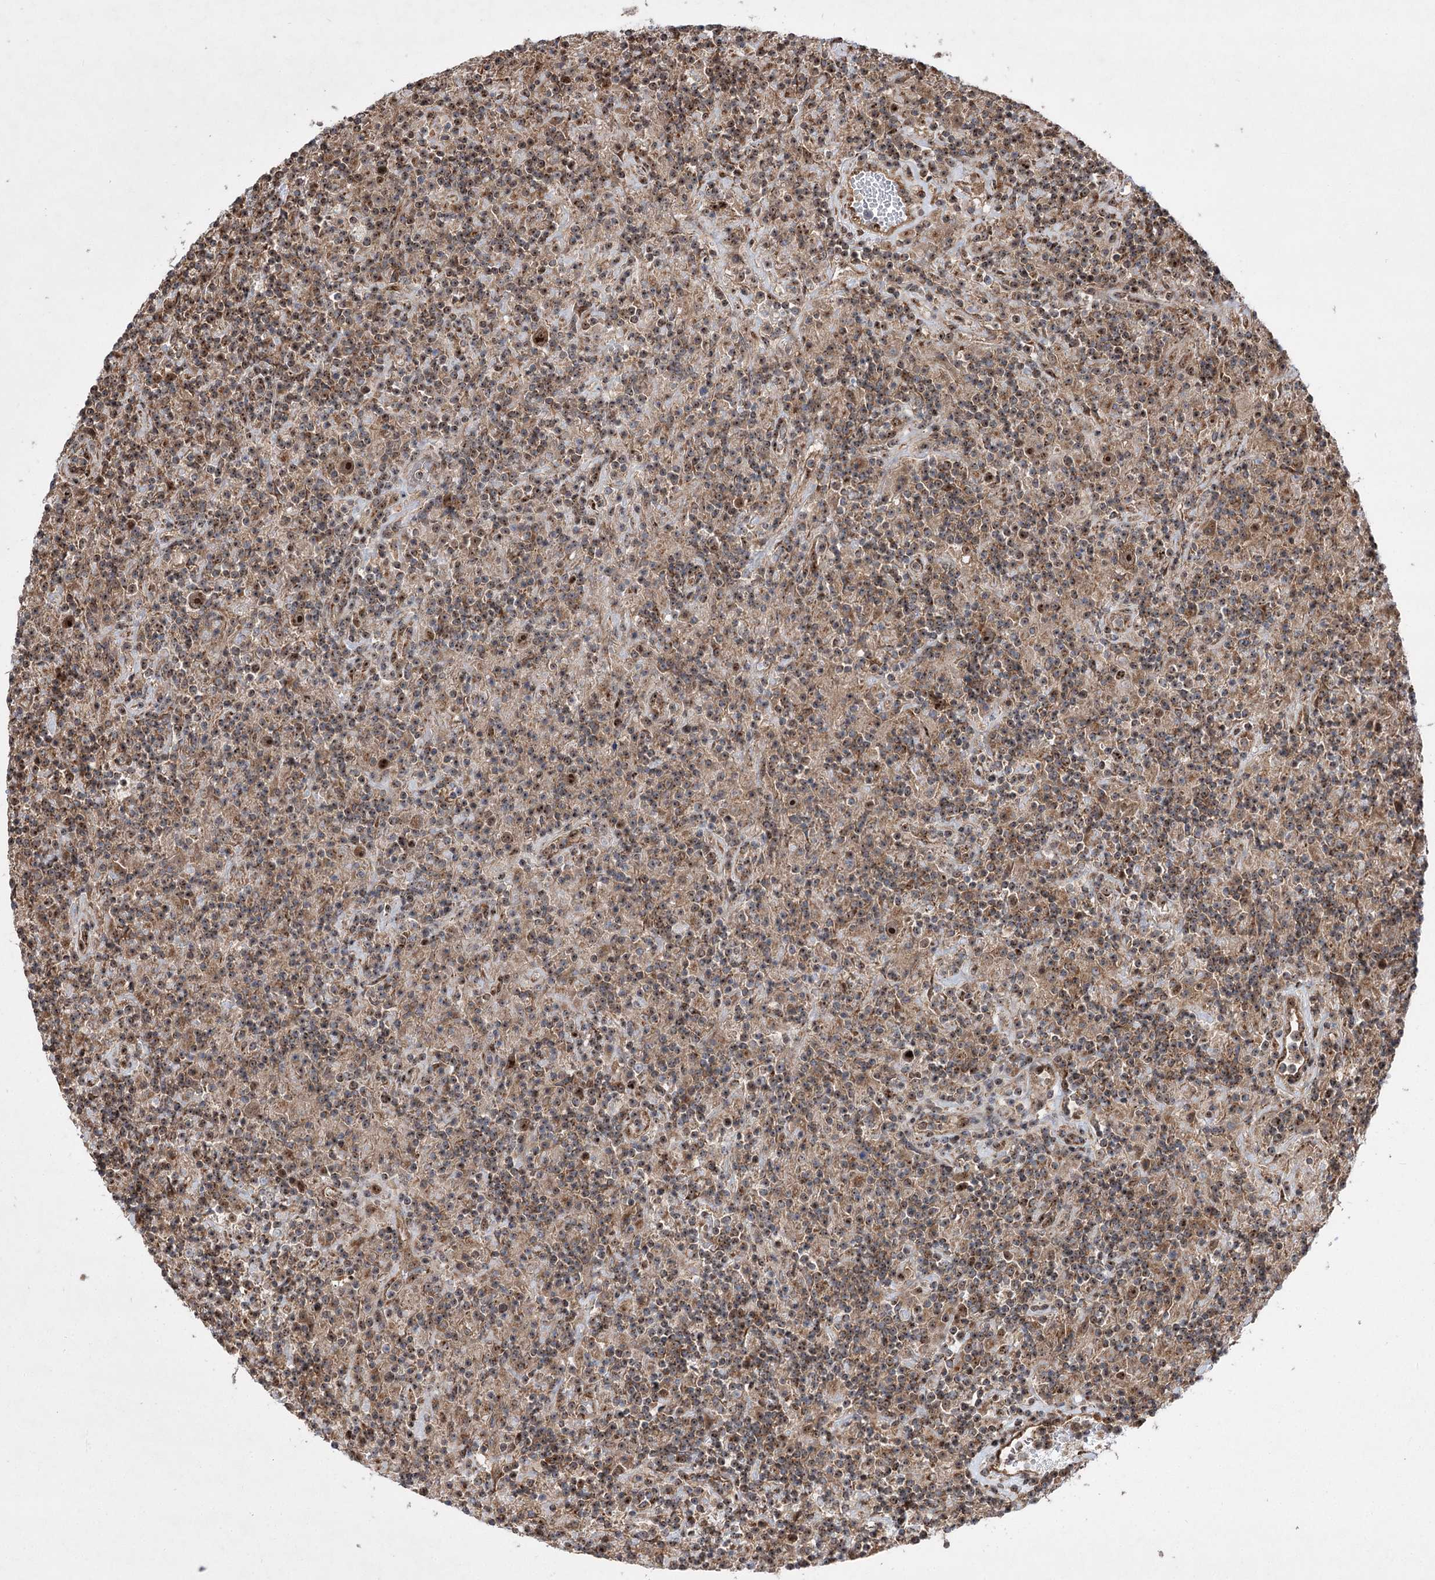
{"staining": {"intensity": "strong", "quantity": ">75%", "location": "nuclear"}, "tissue": "lymphoma", "cell_type": "Tumor cells", "image_type": "cancer", "snomed": [{"axis": "morphology", "description": "Hodgkin's disease, NOS"}, {"axis": "topography", "description": "Lymph node"}], "caption": "Human lymphoma stained with a brown dye demonstrates strong nuclear positive staining in approximately >75% of tumor cells.", "gene": "SERINC5", "patient": {"sex": "male", "age": 70}}